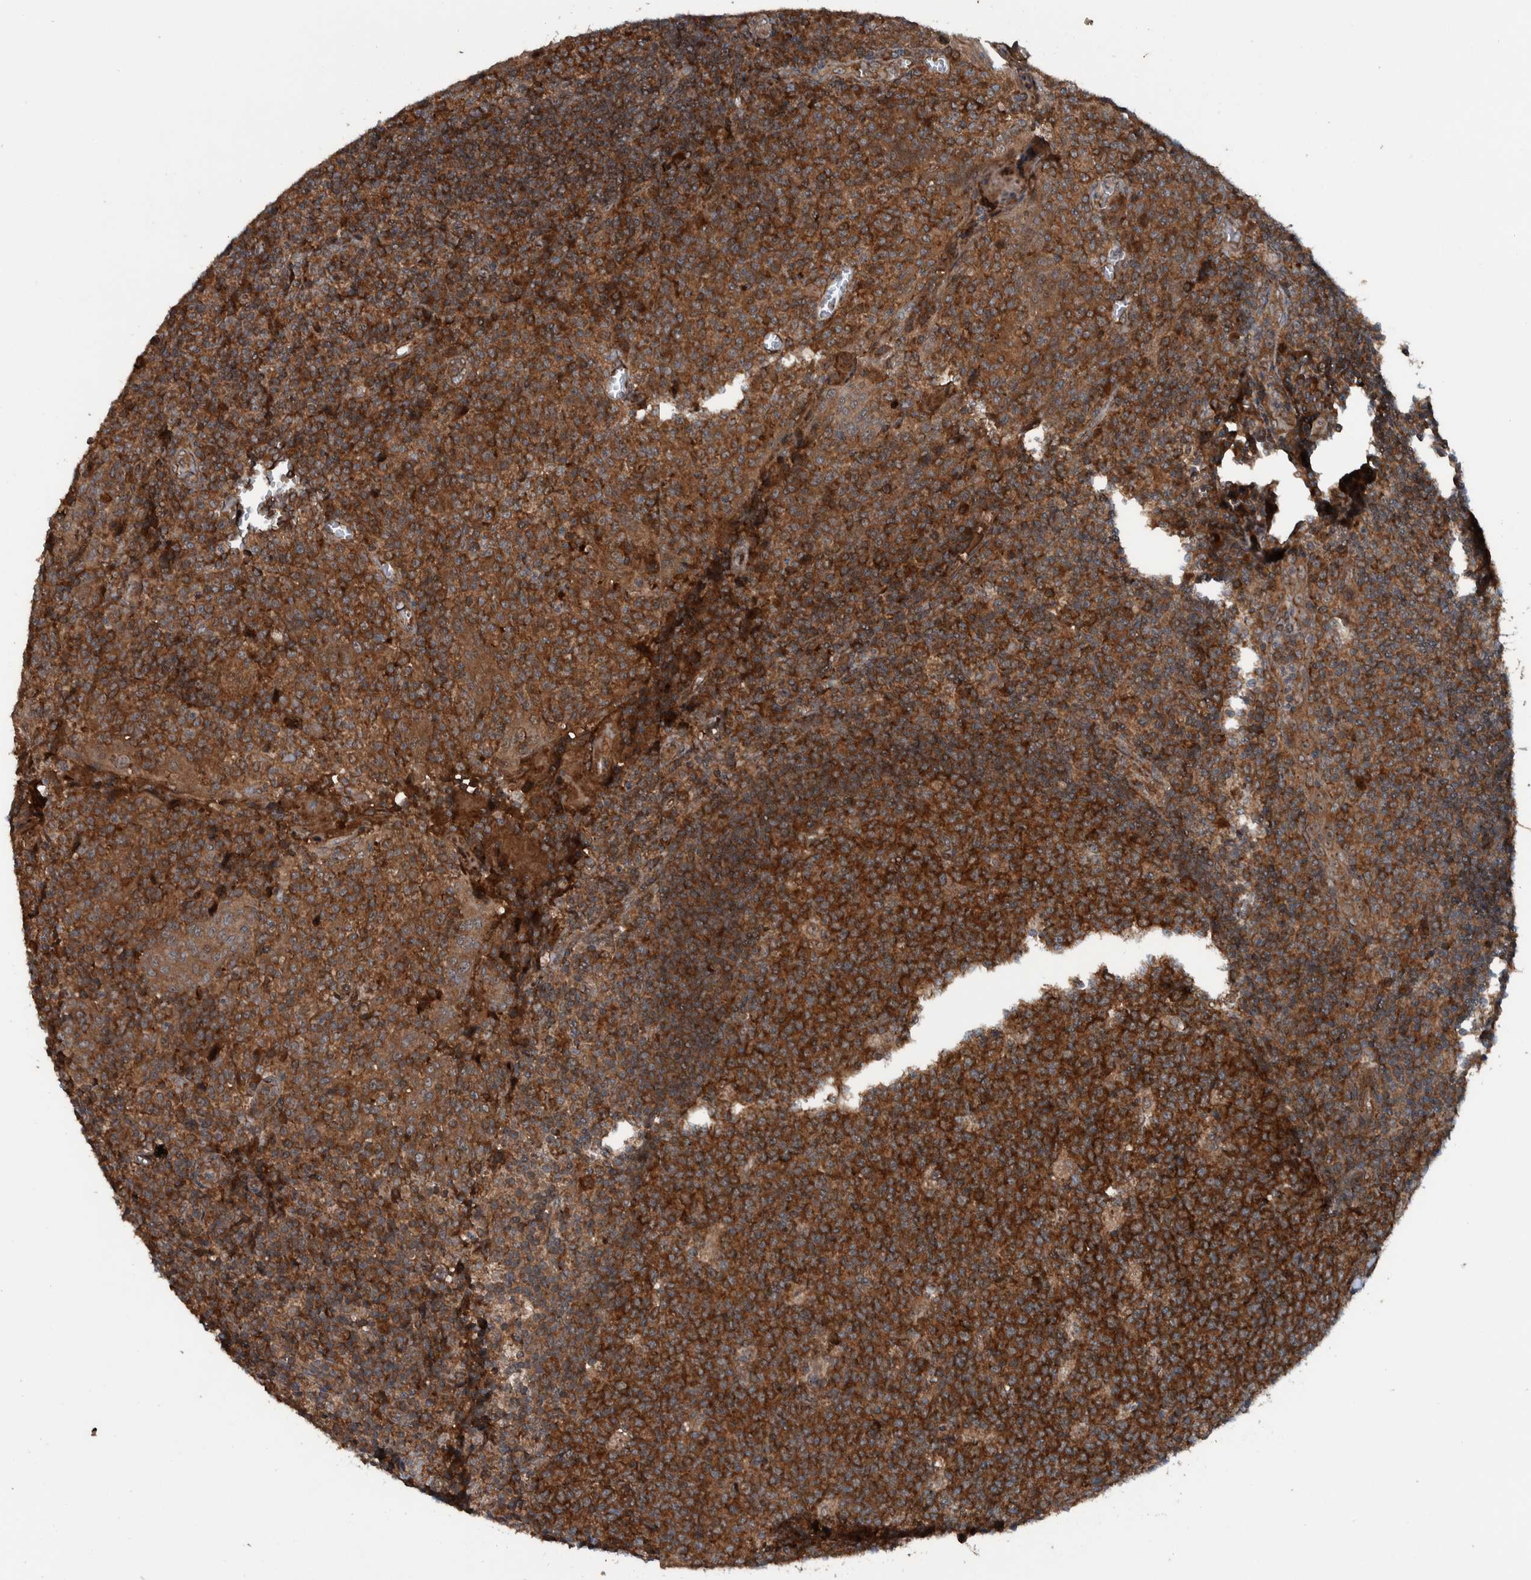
{"staining": {"intensity": "strong", "quantity": ">75%", "location": "cytoplasmic/membranous"}, "tissue": "tonsil", "cell_type": "Germinal center cells", "image_type": "normal", "snomed": [{"axis": "morphology", "description": "Normal tissue, NOS"}, {"axis": "topography", "description": "Tonsil"}], "caption": "Immunohistochemistry photomicrograph of benign tonsil: tonsil stained using immunohistochemistry shows high levels of strong protein expression localized specifically in the cytoplasmic/membranous of germinal center cells, appearing as a cytoplasmic/membranous brown color.", "gene": "CUEDC1", "patient": {"sex": "female", "age": 19}}